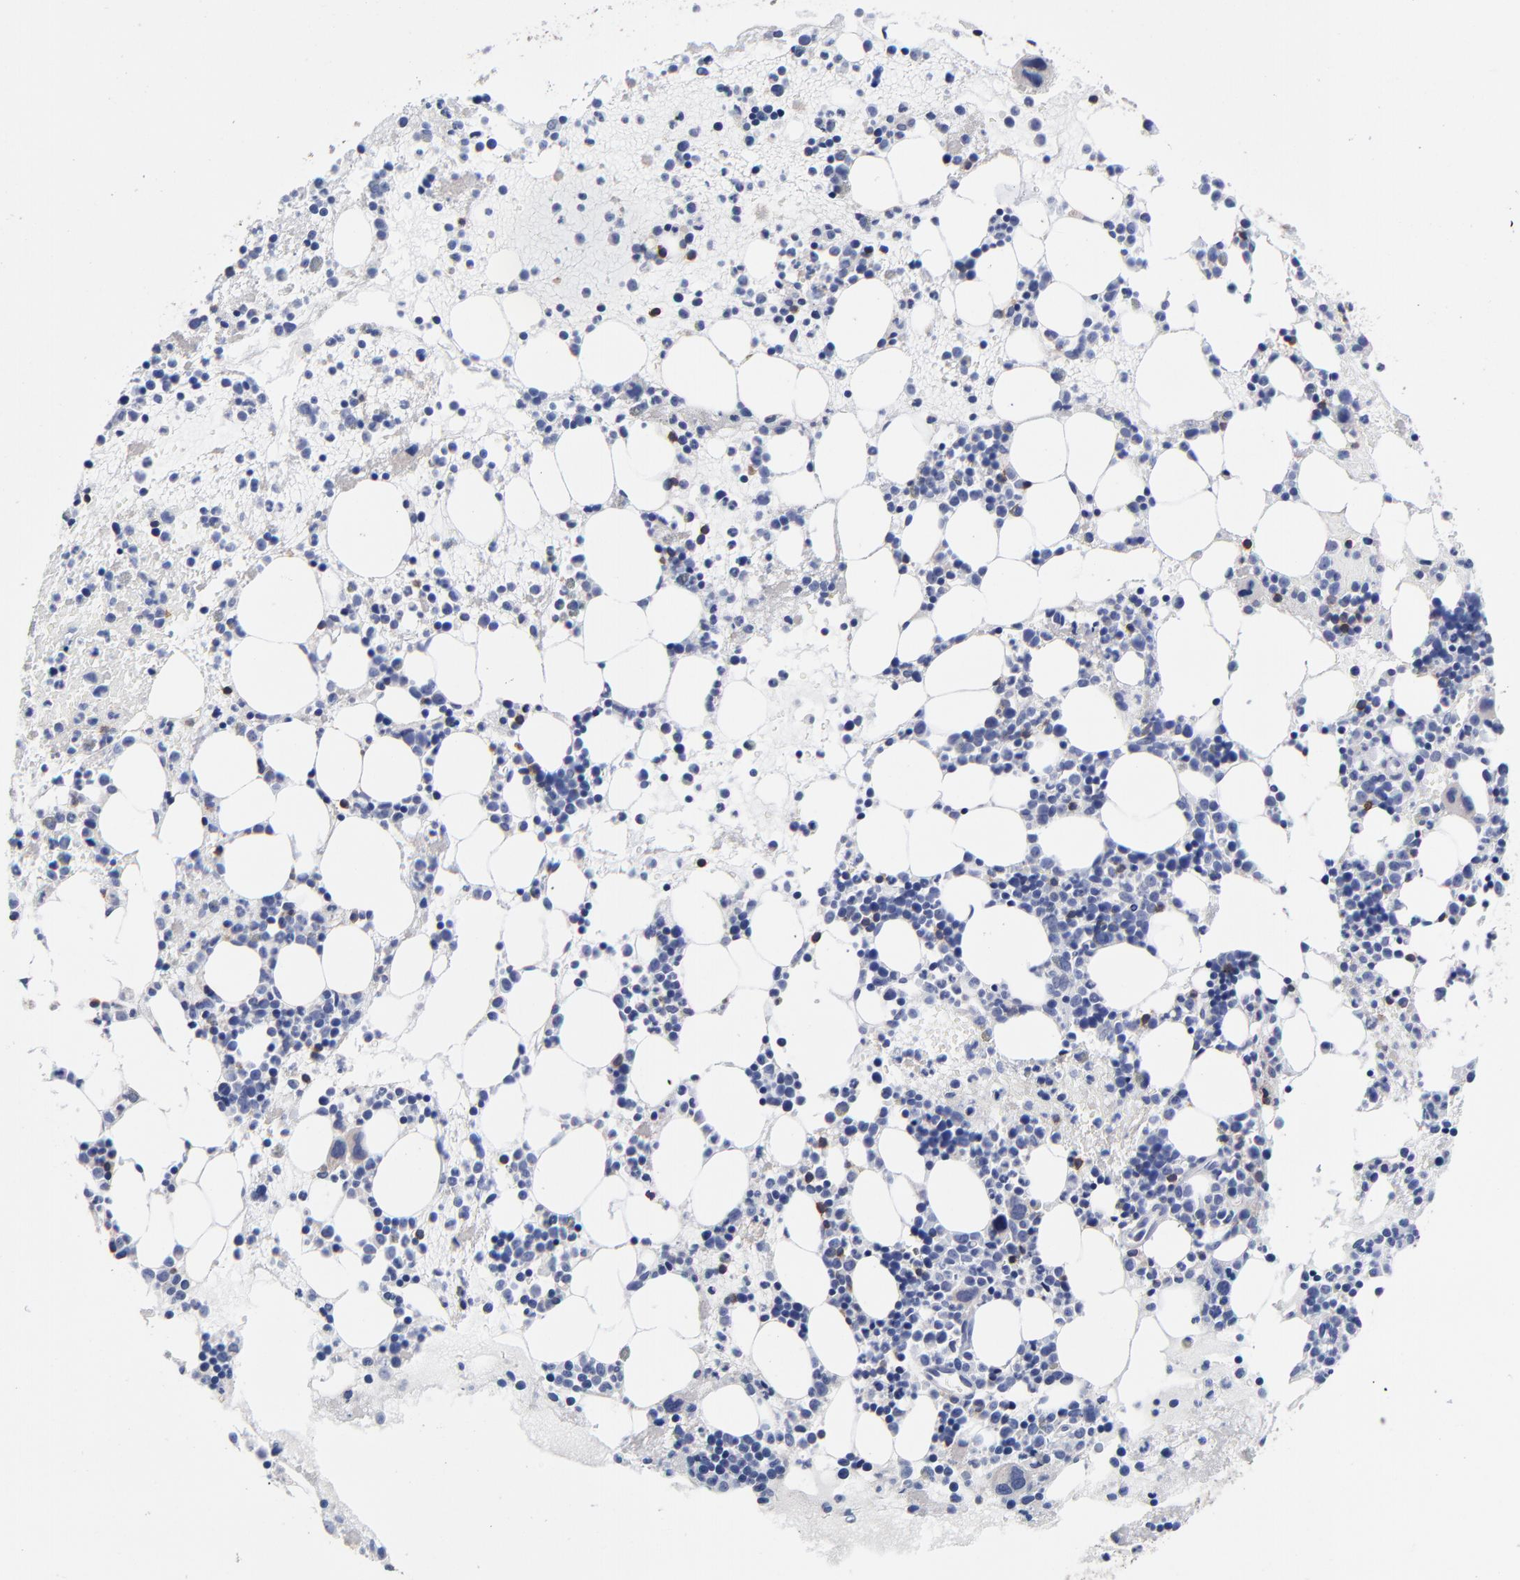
{"staining": {"intensity": "moderate", "quantity": "<25%", "location": "cytoplasmic/membranous"}, "tissue": "bone marrow", "cell_type": "Hematopoietic cells", "image_type": "normal", "snomed": [{"axis": "morphology", "description": "Normal tissue, NOS"}, {"axis": "topography", "description": "Bone marrow"}], "caption": "Immunohistochemical staining of normal human bone marrow demonstrates <25% levels of moderate cytoplasmic/membranous protein positivity in about <25% of hematopoietic cells. (DAB = brown stain, brightfield microscopy at high magnification).", "gene": "TRAT1", "patient": {"sex": "male", "age": 15}}